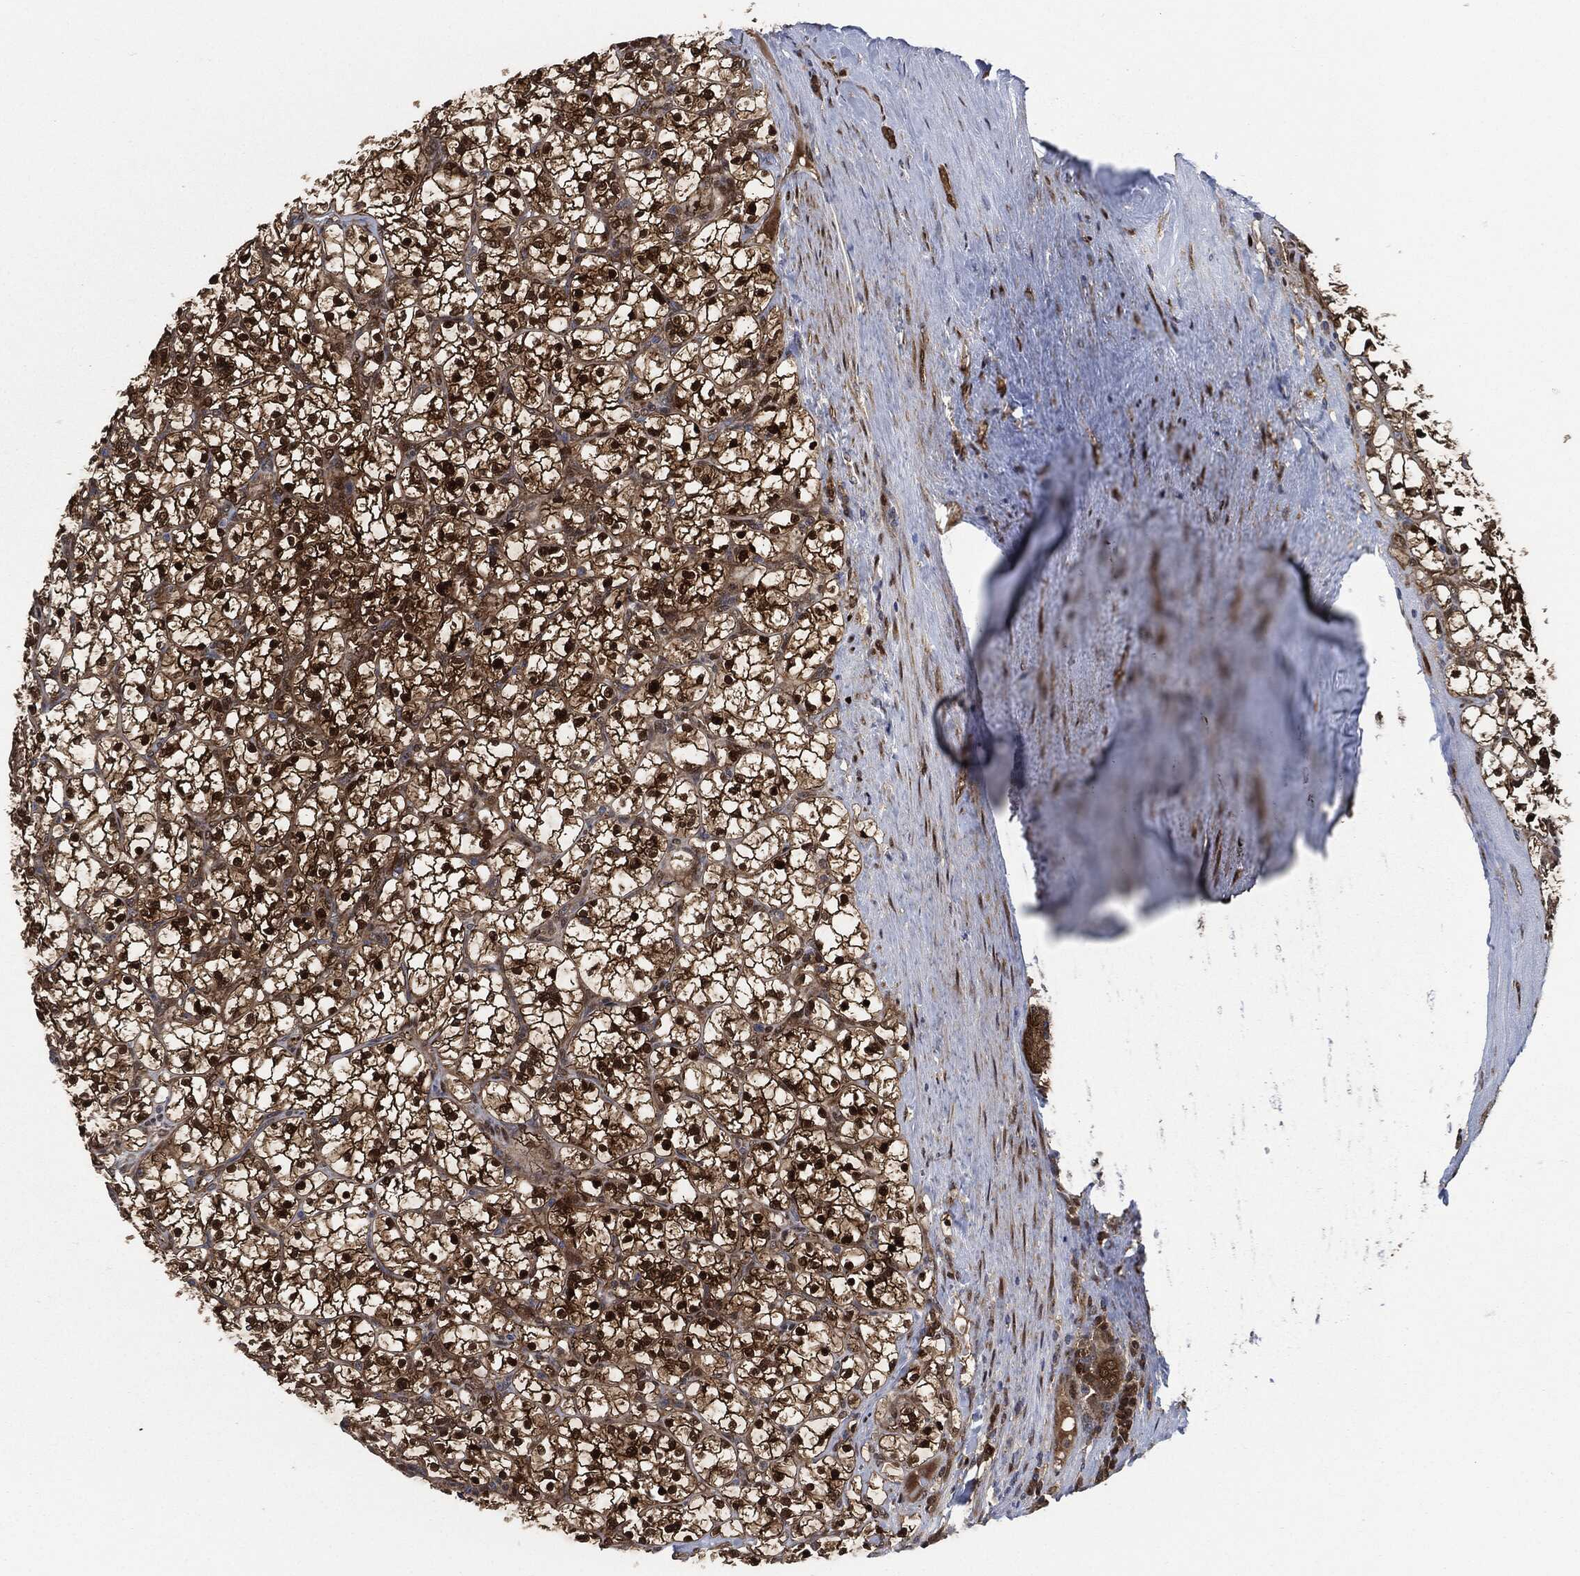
{"staining": {"intensity": "strong", "quantity": ">75%", "location": "cytoplasmic/membranous,nuclear"}, "tissue": "renal cancer", "cell_type": "Tumor cells", "image_type": "cancer", "snomed": [{"axis": "morphology", "description": "Adenocarcinoma, NOS"}, {"axis": "topography", "description": "Kidney"}], "caption": "This histopathology image displays immunohistochemistry staining of human renal adenocarcinoma, with high strong cytoplasmic/membranous and nuclear staining in about >75% of tumor cells.", "gene": "DCTN1", "patient": {"sex": "female", "age": 89}}